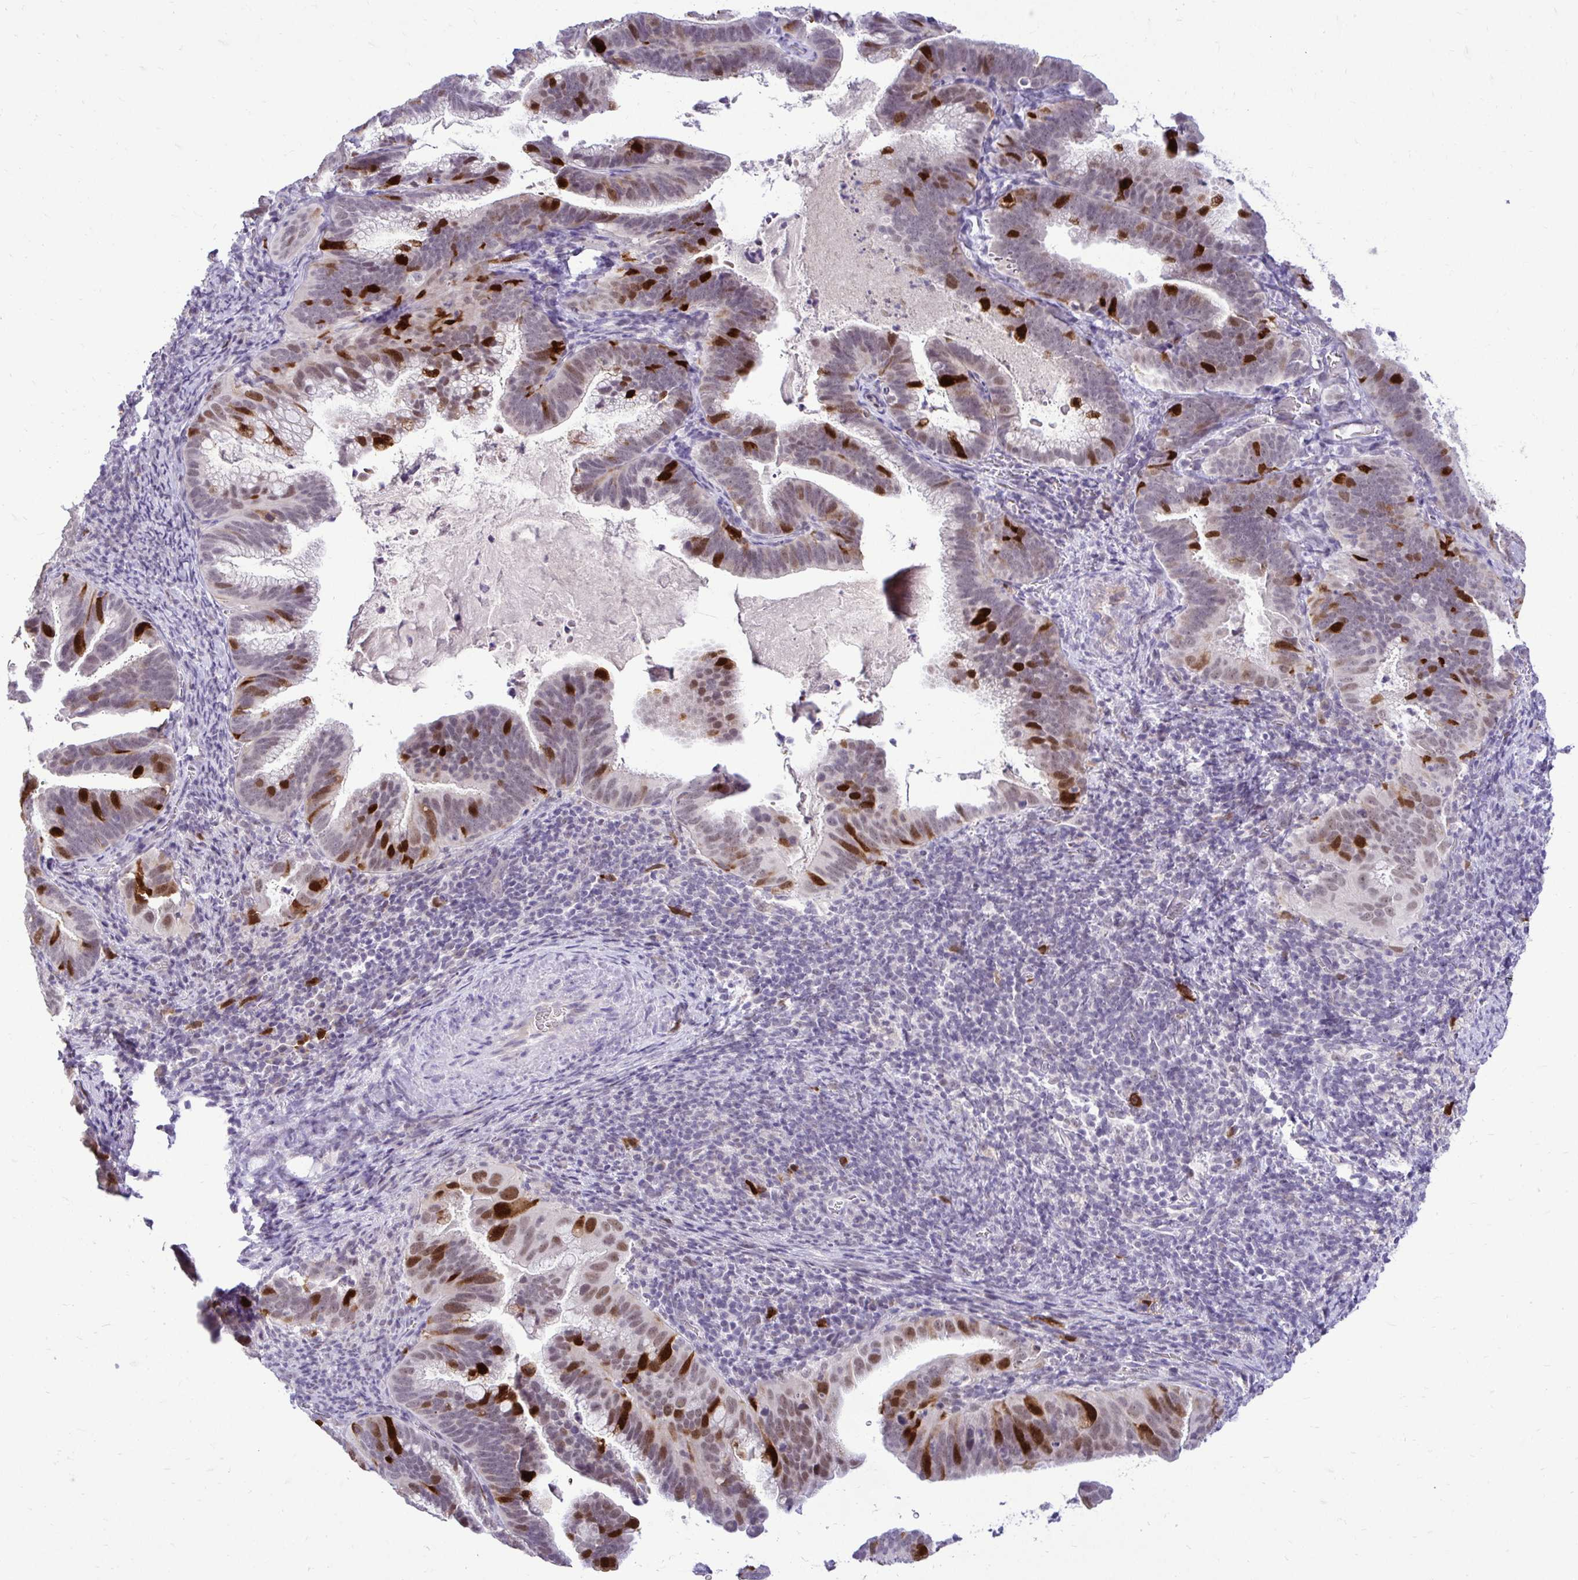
{"staining": {"intensity": "strong", "quantity": "<25%", "location": "cytoplasmic/membranous,nuclear"}, "tissue": "cervical cancer", "cell_type": "Tumor cells", "image_type": "cancer", "snomed": [{"axis": "morphology", "description": "Adenocarcinoma, NOS"}, {"axis": "topography", "description": "Cervix"}], "caption": "Cervical adenocarcinoma stained with a protein marker reveals strong staining in tumor cells.", "gene": "CDC20", "patient": {"sex": "female", "age": 61}}